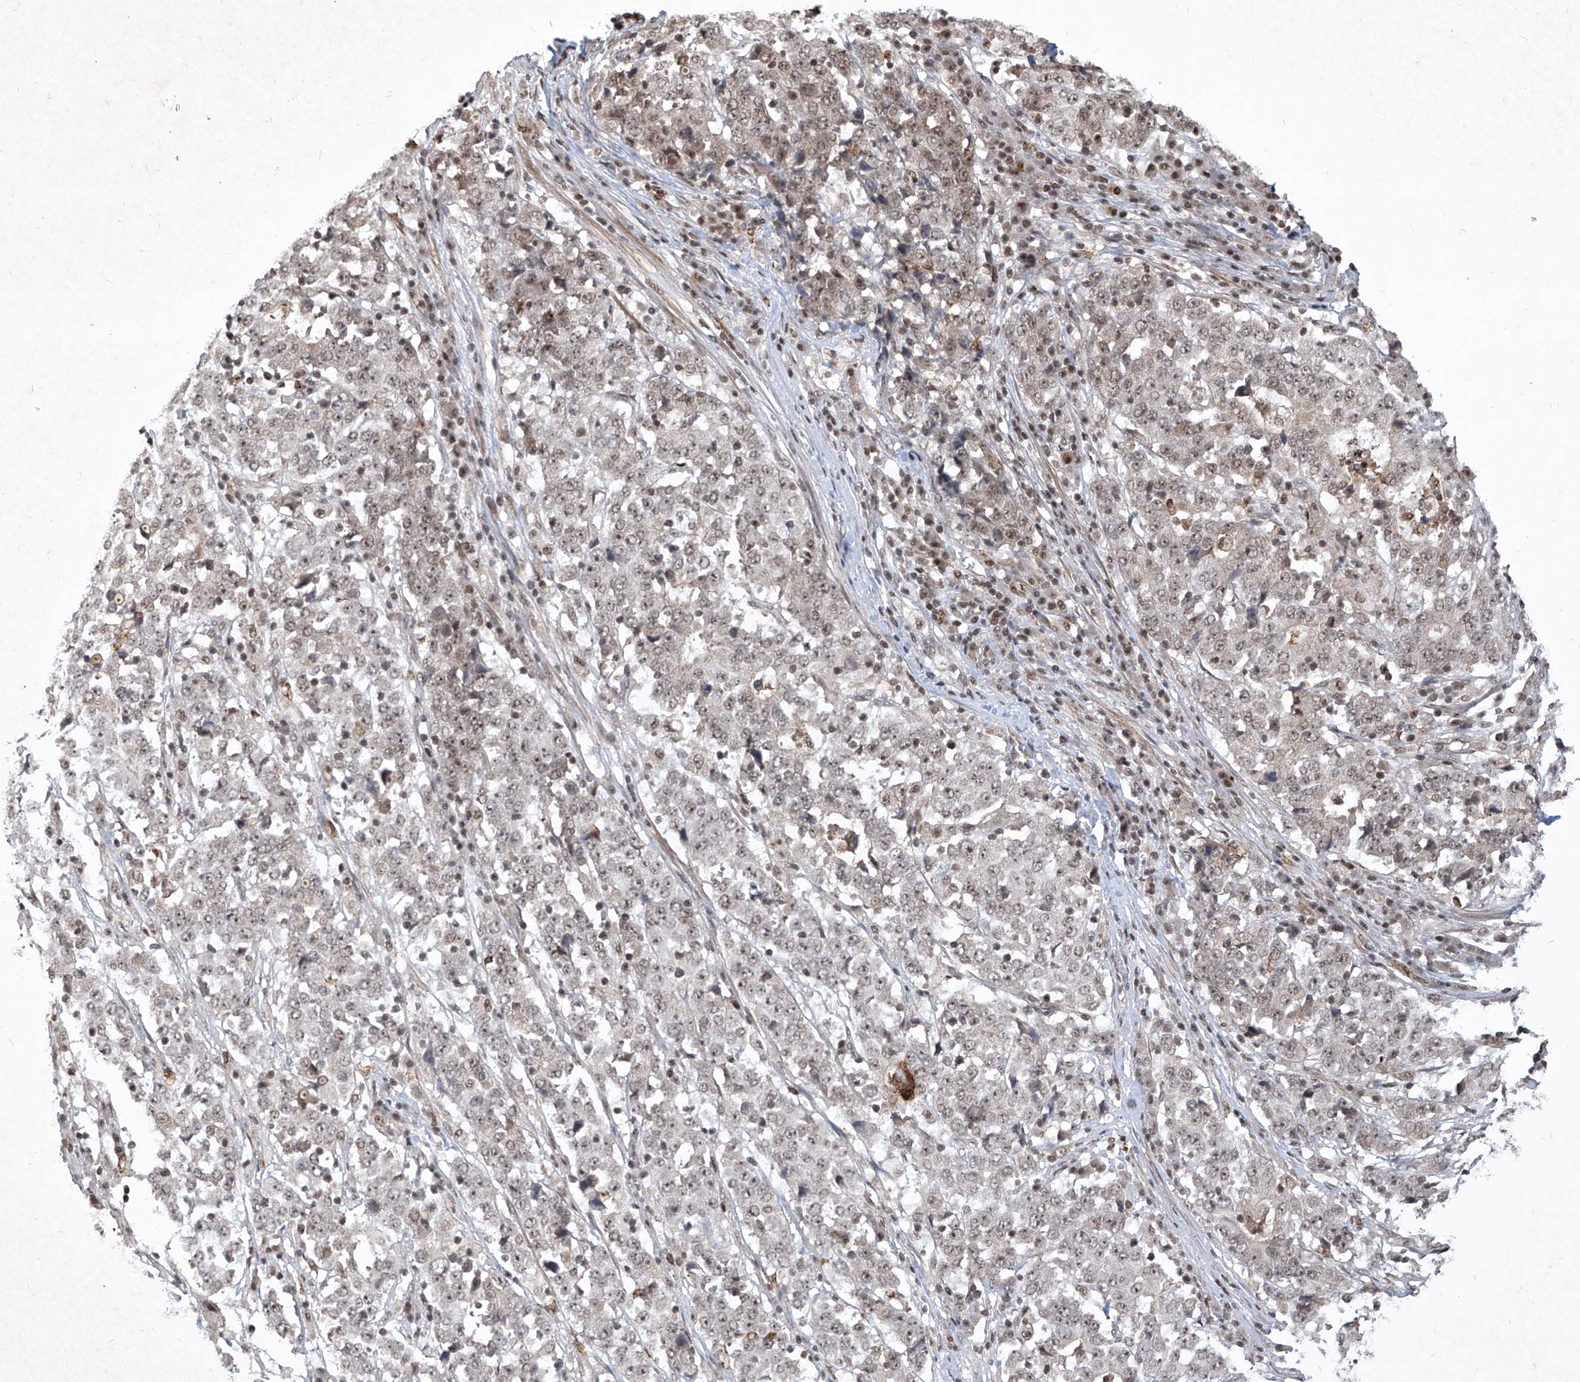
{"staining": {"intensity": "weak", "quantity": "25%-75%", "location": "nuclear"}, "tissue": "stomach cancer", "cell_type": "Tumor cells", "image_type": "cancer", "snomed": [{"axis": "morphology", "description": "Adenocarcinoma, NOS"}, {"axis": "topography", "description": "Stomach"}], "caption": "Adenocarcinoma (stomach) stained for a protein (brown) demonstrates weak nuclear positive staining in approximately 25%-75% of tumor cells.", "gene": "IRF2", "patient": {"sex": "male", "age": 59}}